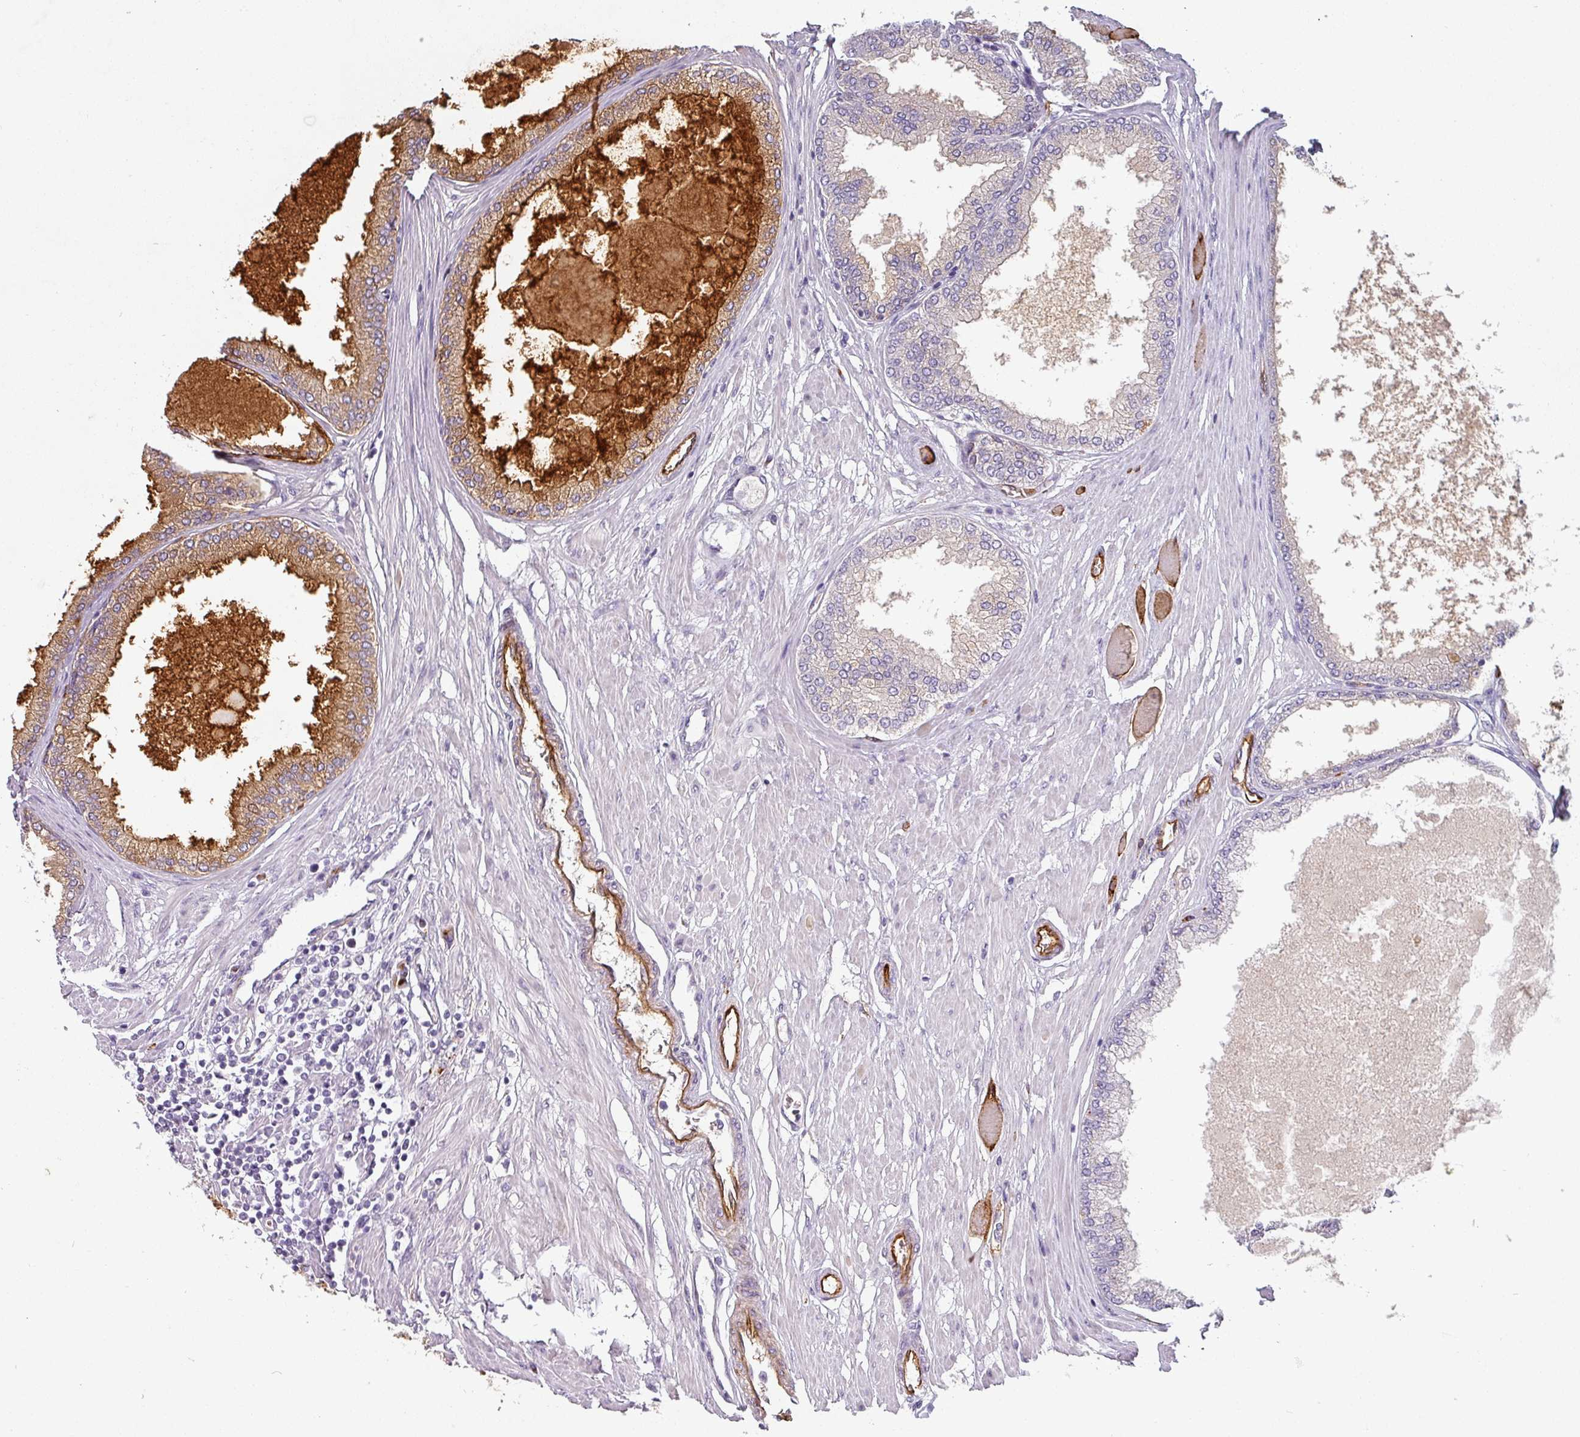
{"staining": {"intensity": "moderate", "quantity": "<25%", "location": "cytoplasmic/membranous"}, "tissue": "prostate cancer", "cell_type": "Tumor cells", "image_type": "cancer", "snomed": [{"axis": "morphology", "description": "Adenocarcinoma, Low grade"}, {"axis": "topography", "description": "Prostate"}], "caption": "Immunohistochemistry (DAB) staining of prostate cancer demonstrates moderate cytoplasmic/membranous protein expression in about <25% of tumor cells.", "gene": "PRODH2", "patient": {"sex": "male", "age": 63}}